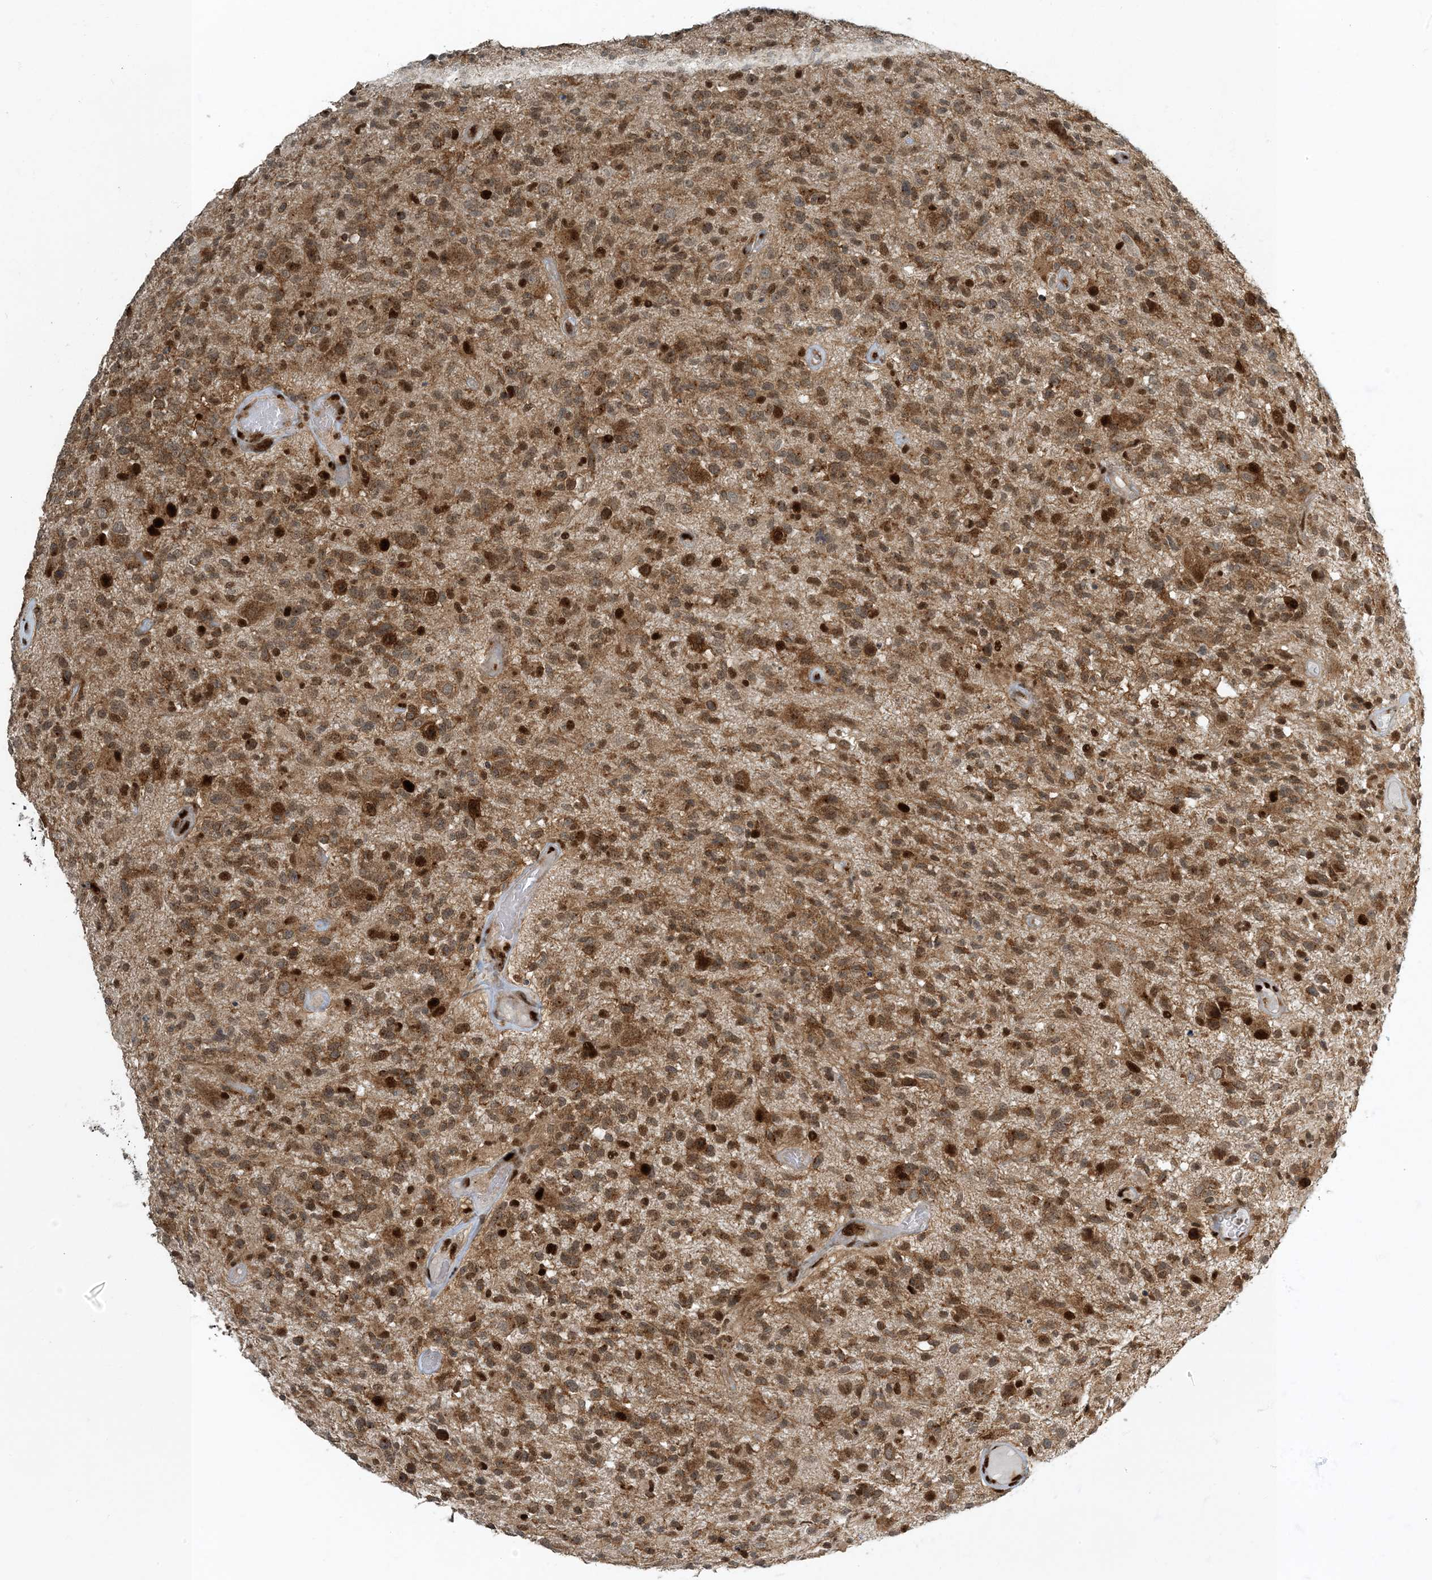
{"staining": {"intensity": "moderate", "quantity": ">75%", "location": "cytoplasmic/membranous"}, "tissue": "glioma", "cell_type": "Tumor cells", "image_type": "cancer", "snomed": [{"axis": "morphology", "description": "Glioma, malignant, High grade"}, {"axis": "morphology", "description": "Glioblastoma, NOS"}, {"axis": "topography", "description": "Brain"}], "caption": "The image exhibits a brown stain indicating the presence of a protein in the cytoplasmic/membranous of tumor cells in glioma.", "gene": "MBD1", "patient": {"sex": "male", "age": 60}}